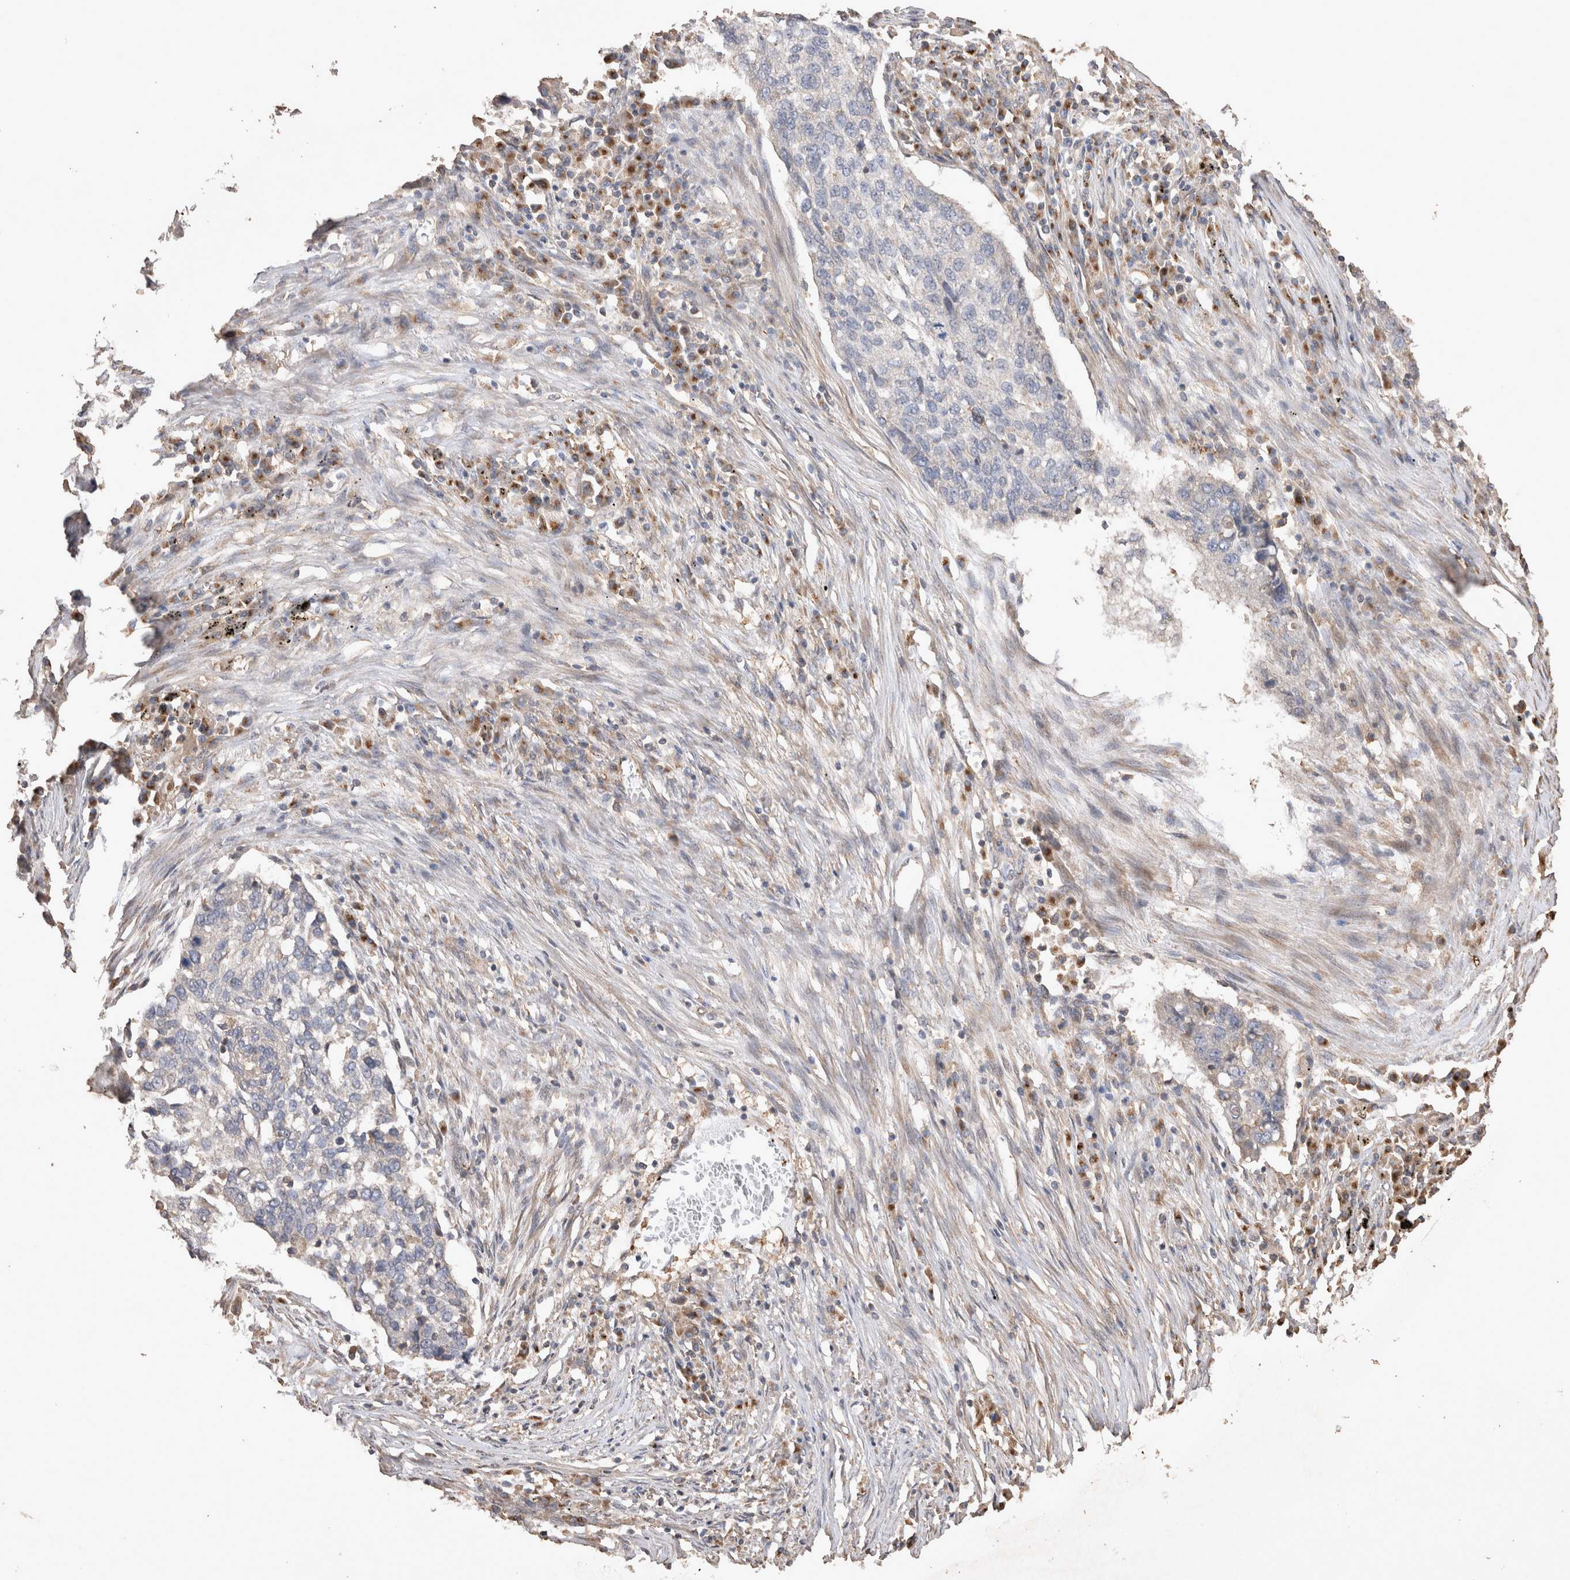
{"staining": {"intensity": "negative", "quantity": "none", "location": "none"}, "tissue": "lung cancer", "cell_type": "Tumor cells", "image_type": "cancer", "snomed": [{"axis": "morphology", "description": "Squamous cell carcinoma, NOS"}, {"axis": "topography", "description": "Lung"}], "caption": "High power microscopy image of an immunohistochemistry histopathology image of lung cancer (squamous cell carcinoma), revealing no significant staining in tumor cells. The staining was performed using DAB (3,3'-diaminobenzidine) to visualize the protein expression in brown, while the nuclei were stained in blue with hematoxylin (Magnification: 20x).", "gene": "SNX31", "patient": {"sex": "female", "age": 63}}